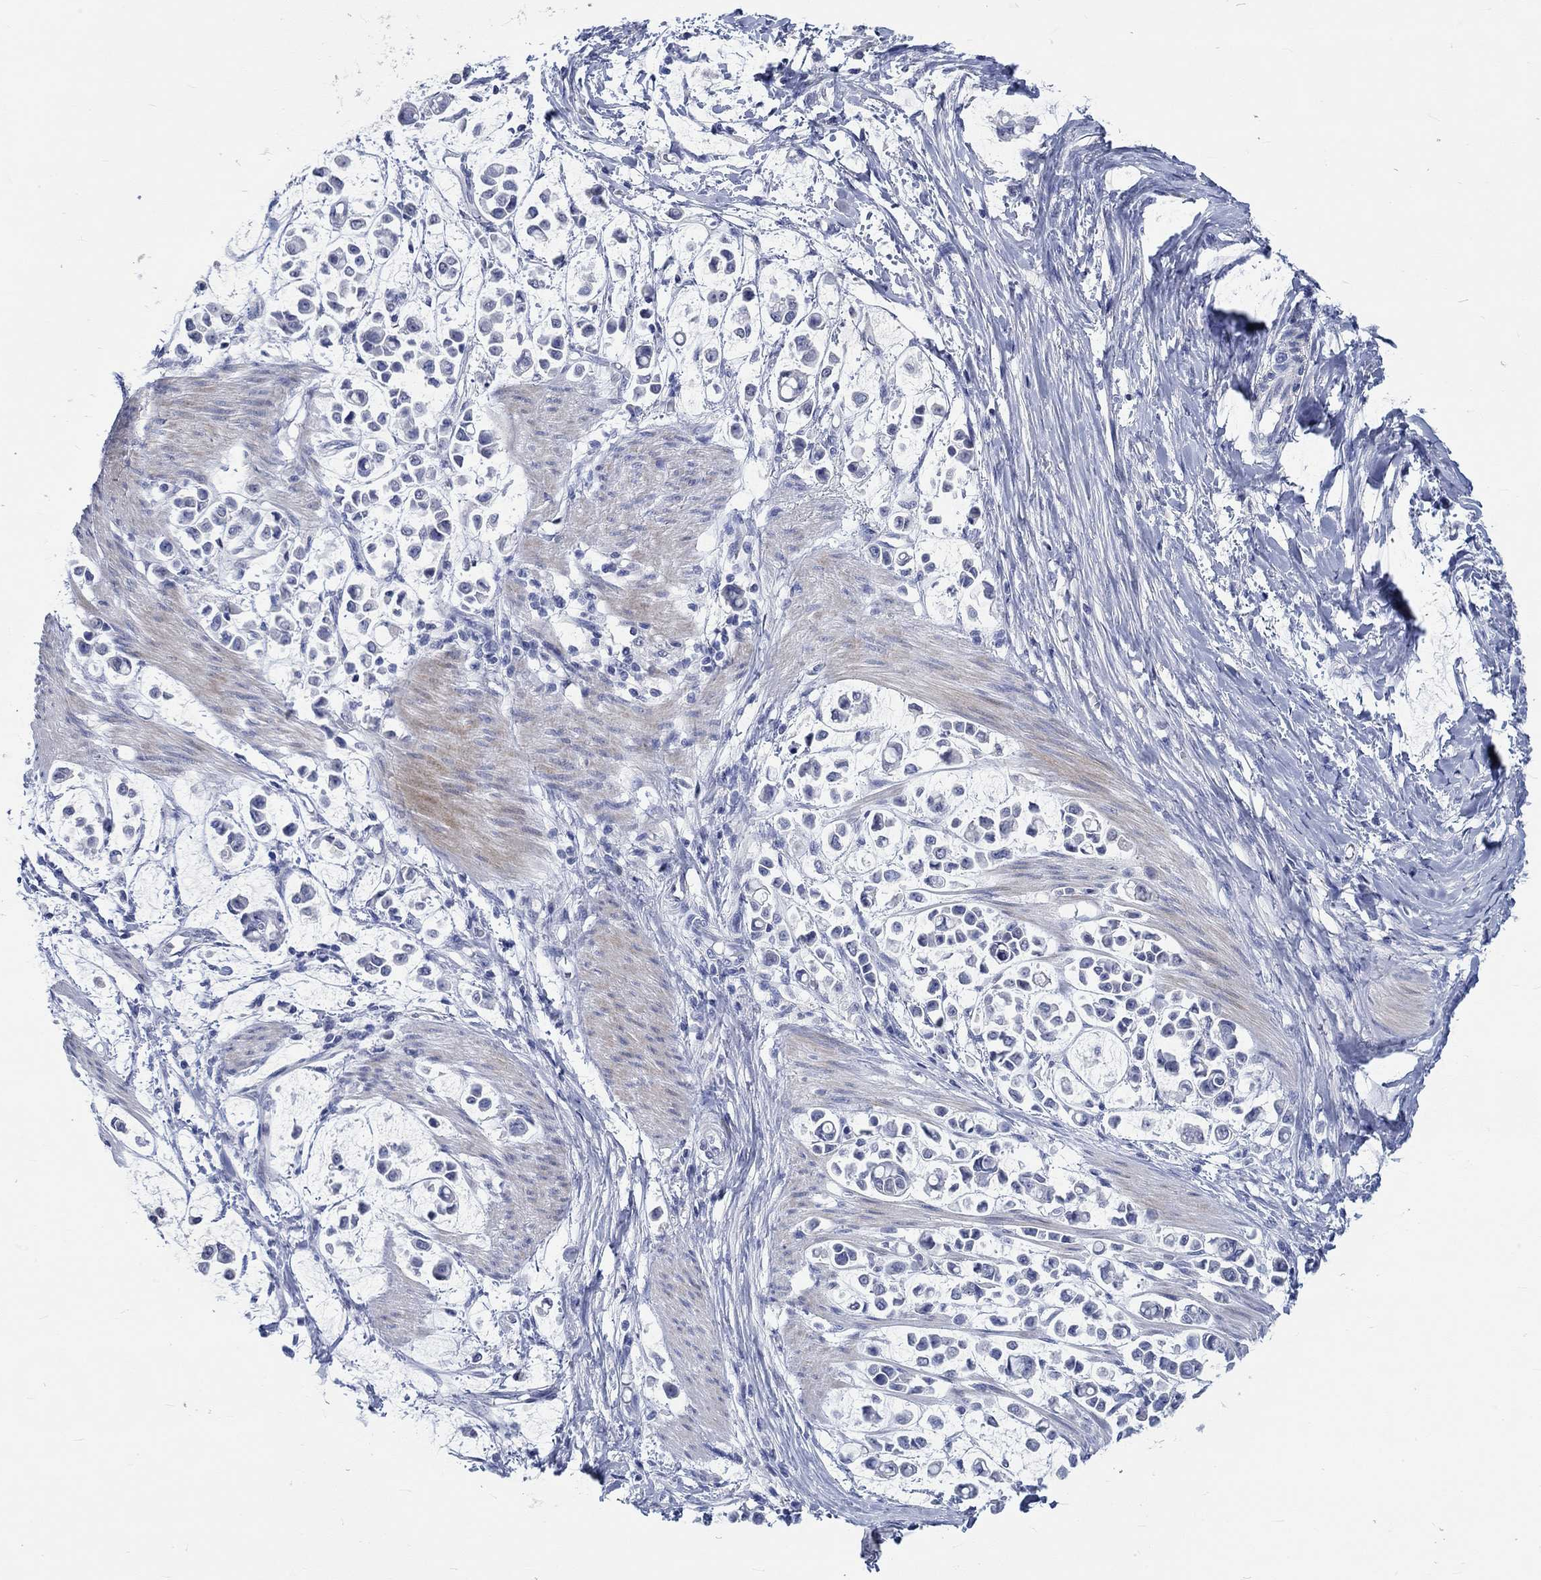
{"staining": {"intensity": "negative", "quantity": "none", "location": "none"}, "tissue": "stomach cancer", "cell_type": "Tumor cells", "image_type": "cancer", "snomed": [{"axis": "morphology", "description": "Adenocarcinoma, NOS"}, {"axis": "topography", "description": "Stomach"}], "caption": "Stomach cancer was stained to show a protein in brown. There is no significant staining in tumor cells.", "gene": "C4orf47", "patient": {"sex": "male", "age": 82}}